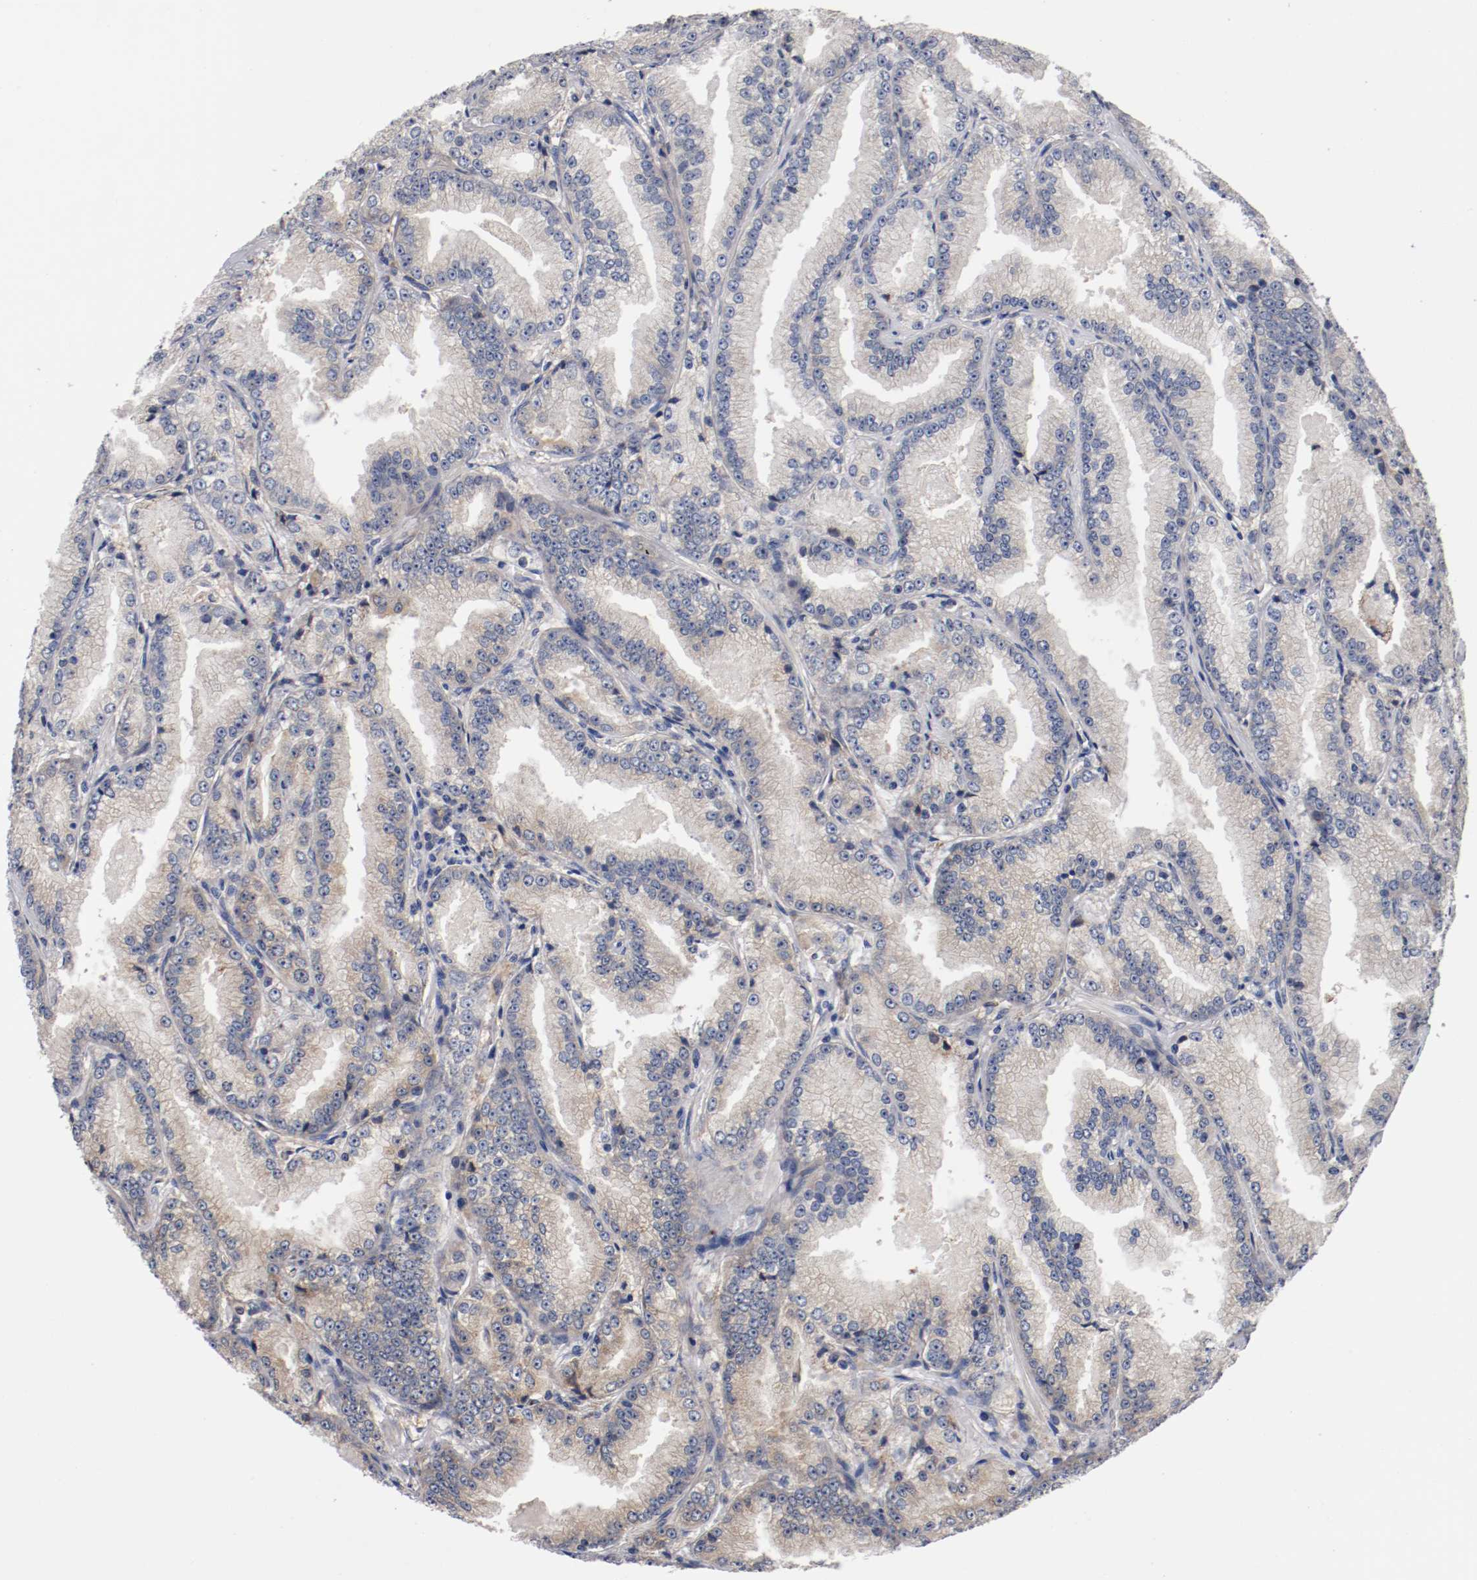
{"staining": {"intensity": "weak", "quantity": ">75%", "location": "cytoplasmic/membranous"}, "tissue": "prostate cancer", "cell_type": "Tumor cells", "image_type": "cancer", "snomed": [{"axis": "morphology", "description": "Adenocarcinoma, High grade"}, {"axis": "topography", "description": "Prostate"}], "caption": "Immunohistochemical staining of prostate cancer exhibits low levels of weak cytoplasmic/membranous protein staining in about >75% of tumor cells. (Brightfield microscopy of DAB IHC at high magnification).", "gene": "TNFSF13", "patient": {"sex": "male", "age": 61}}